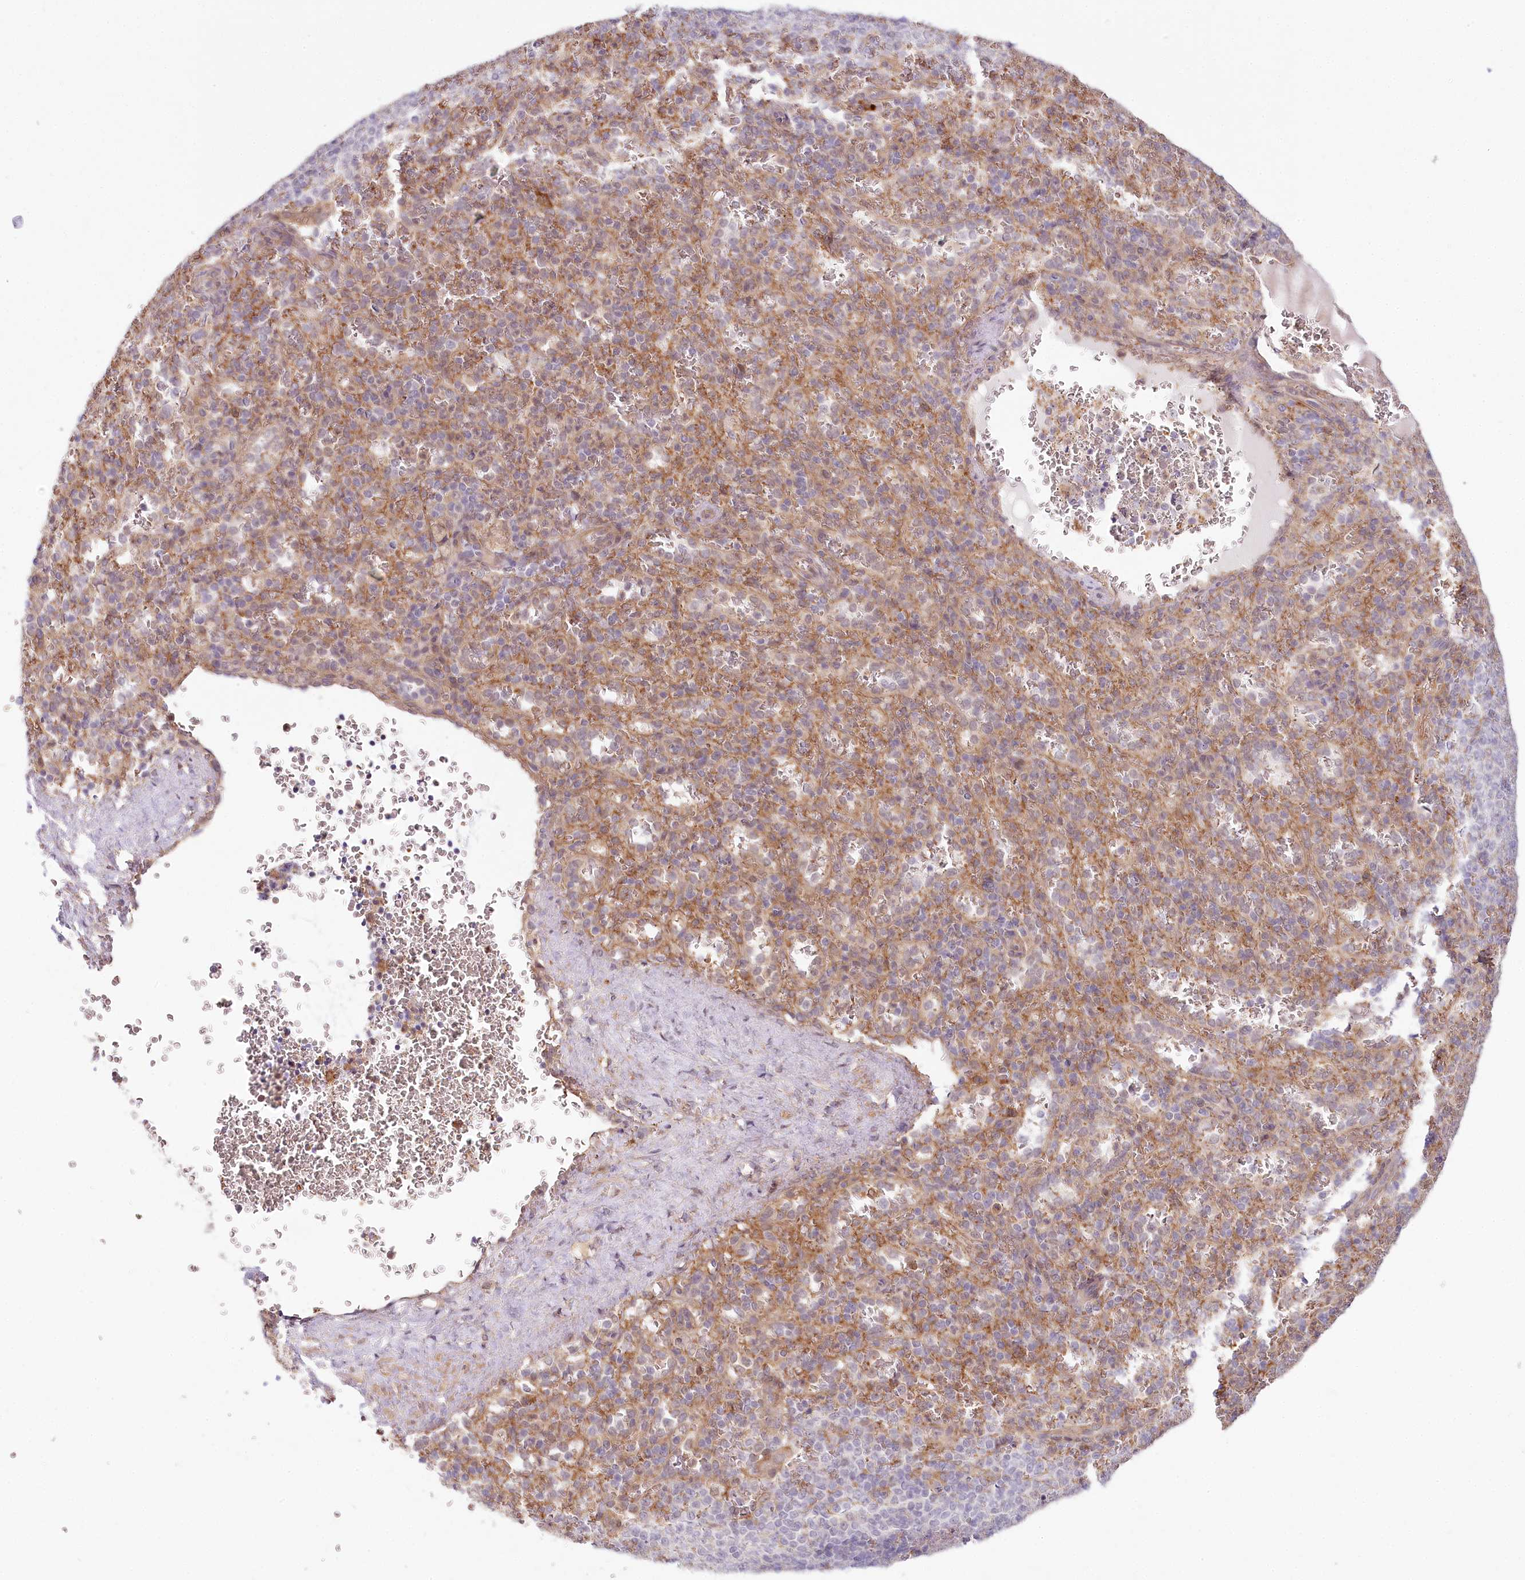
{"staining": {"intensity": "negative", "quantity": "none", "location": "none"}, "tissue": "spleen", "cell_type": "Cells in red pulp", "image_type": "normal", "snomed": [{"axis": "morphology", "description": "Normal tissue, NOS"}, {"axis": "topography", "description": "Spleen"}], "caption": "Protein analysis of unremarkable spleen displays no significant staining in cells in red pulp. (DAB IHC with hematoxylin counter stain).", "gene": "TUBGCP2", "patient": {"sex": "female", "age": 21}}